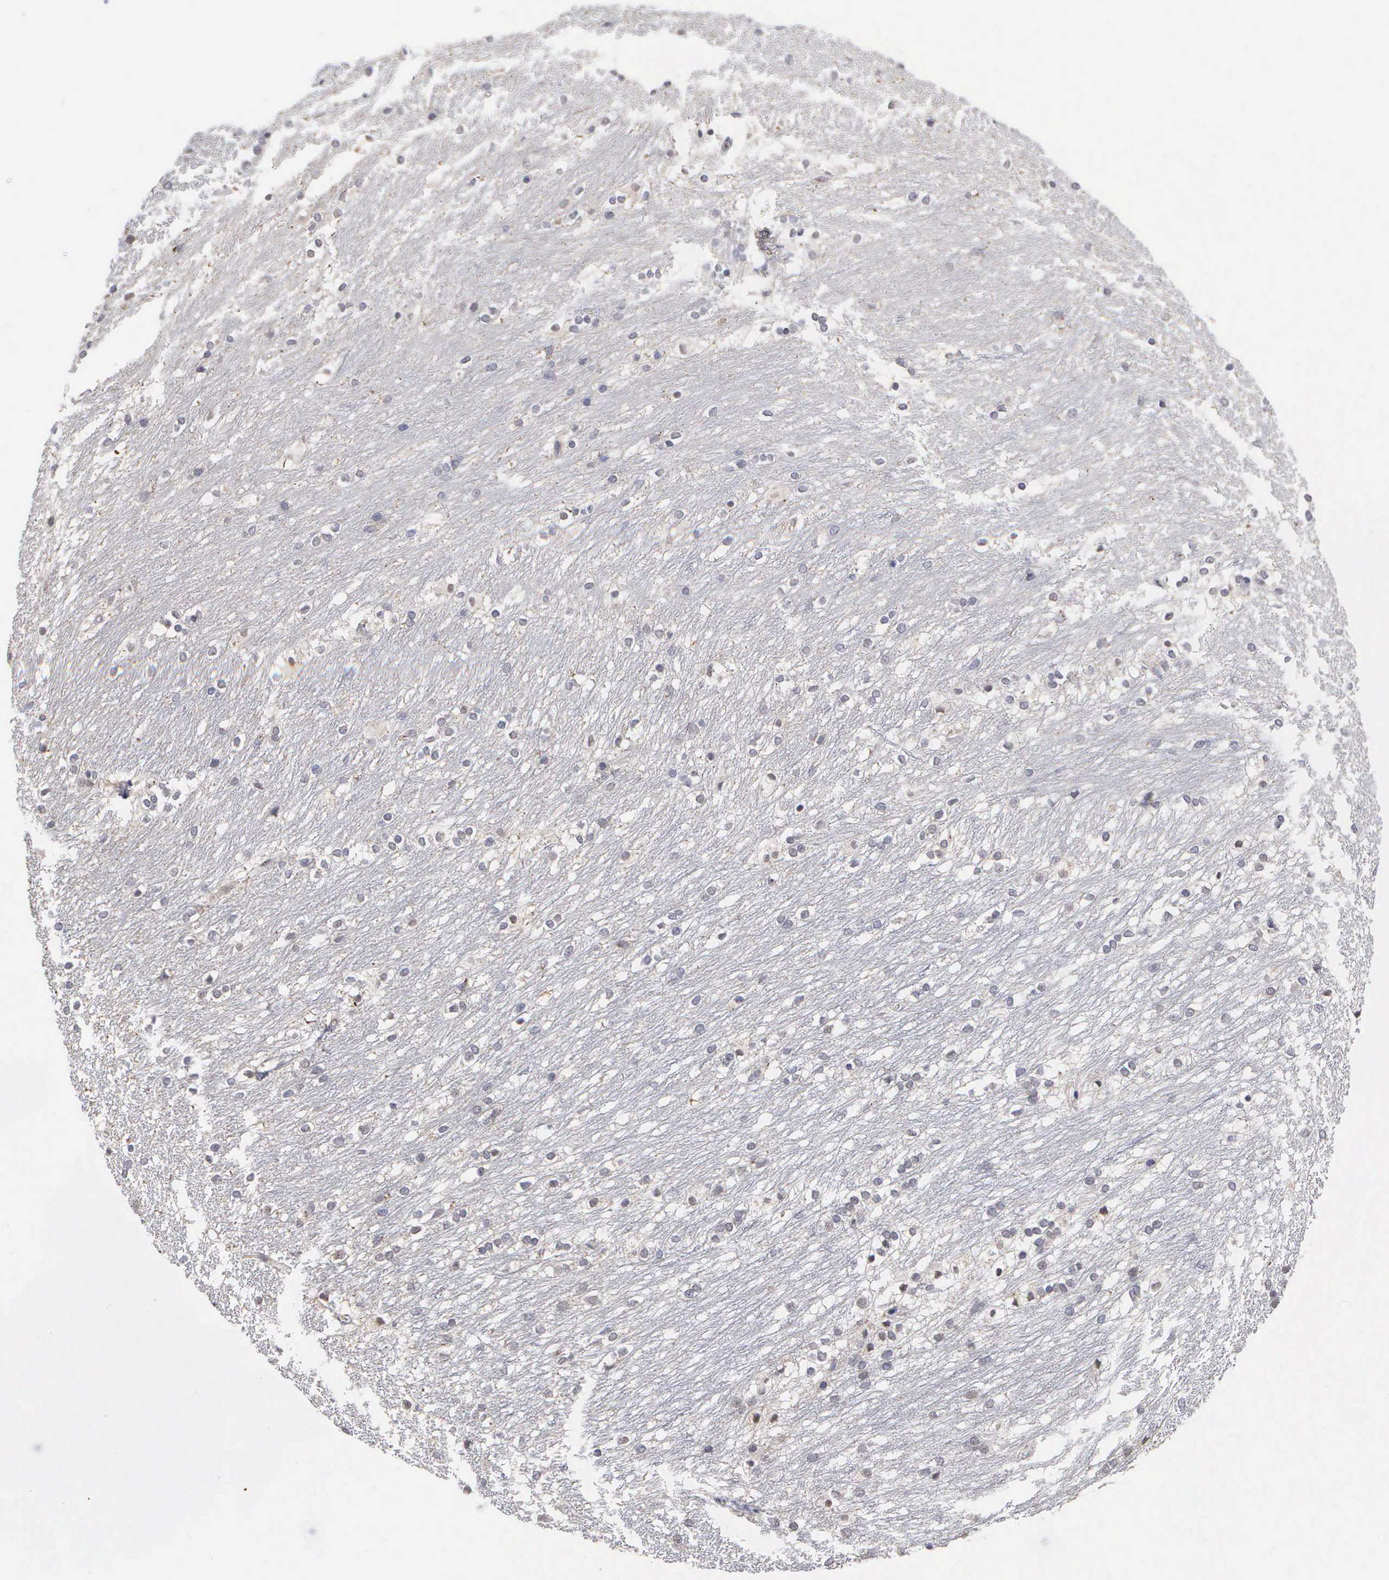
{"staining": {"intensity": "weak", "quantity": "<25%", "location": "nuclear"}, "tissue": "caudate", "cell_type": "Glial cells", "image_type": "normal", "snomed": [{"axis": "morphology", "description": "Normal tissue, NOS"}, {"axis": "topography", "description": "Lateral ventricle wall"}], "caption": "Photomicrograph shows no protein staining in glial cells of unremarkable caudate.", "gene": "KDM6A", "patient": {"sex": "female", "age": 19}}